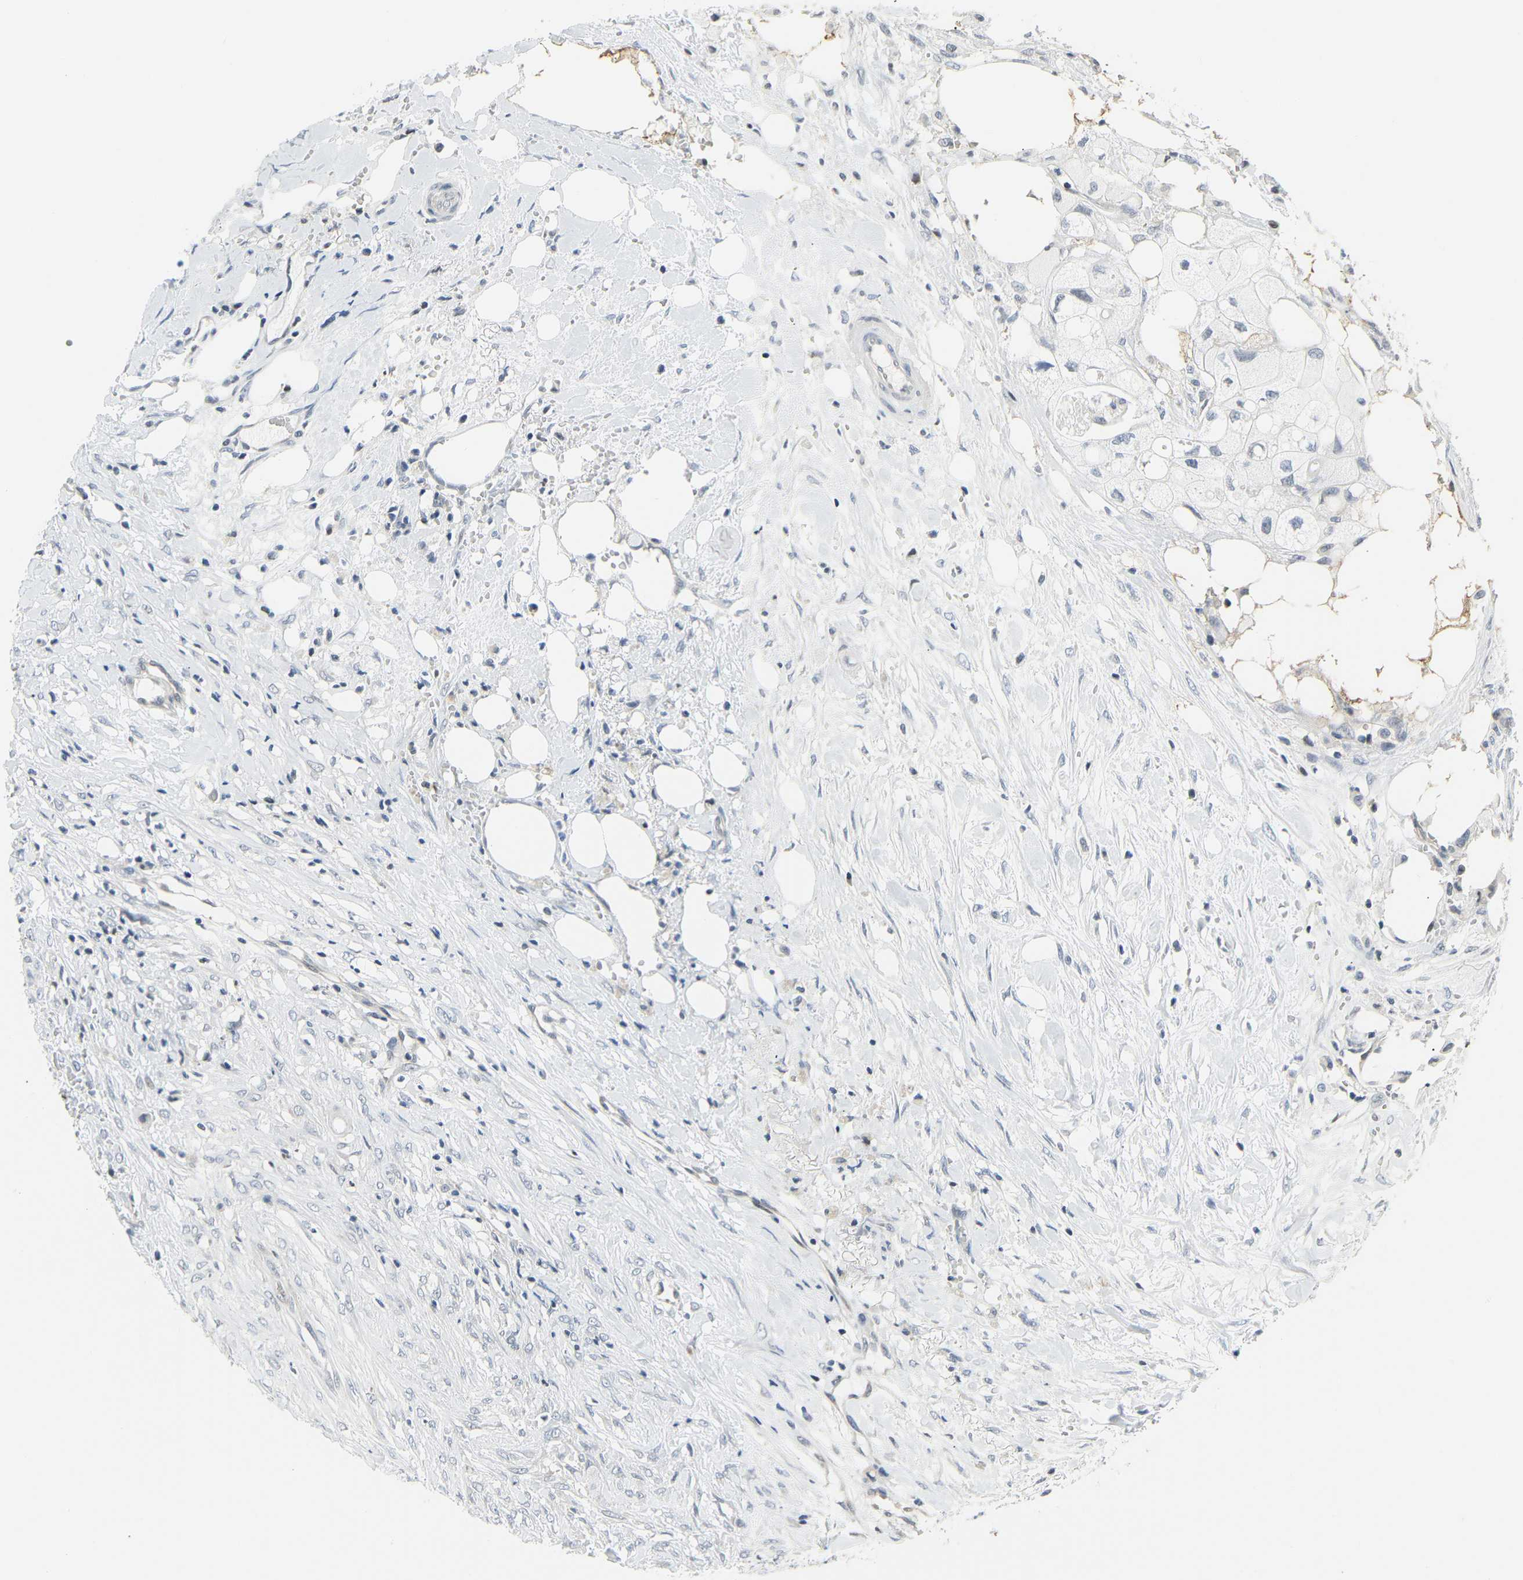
{"staining": {"intensity": "negative", "quantity": "none", "location": "none"}, "tissue": "colorectal cancer", "cell_type": "Tumor cells", "image_type": "cancer", "snomed": [{"axis": "morphology", "description": "Adenocarcinoma, NOS"}, {"axis": "topography", "description": "Colon"}], "caption": "Immunohistochemistry micrograph of human colorectal cancer stained for a protein (brown), which demonstrates no expression in tumor cells.", "gene": "IMPG2", "patient": {"sex": "female", "age": 57}}